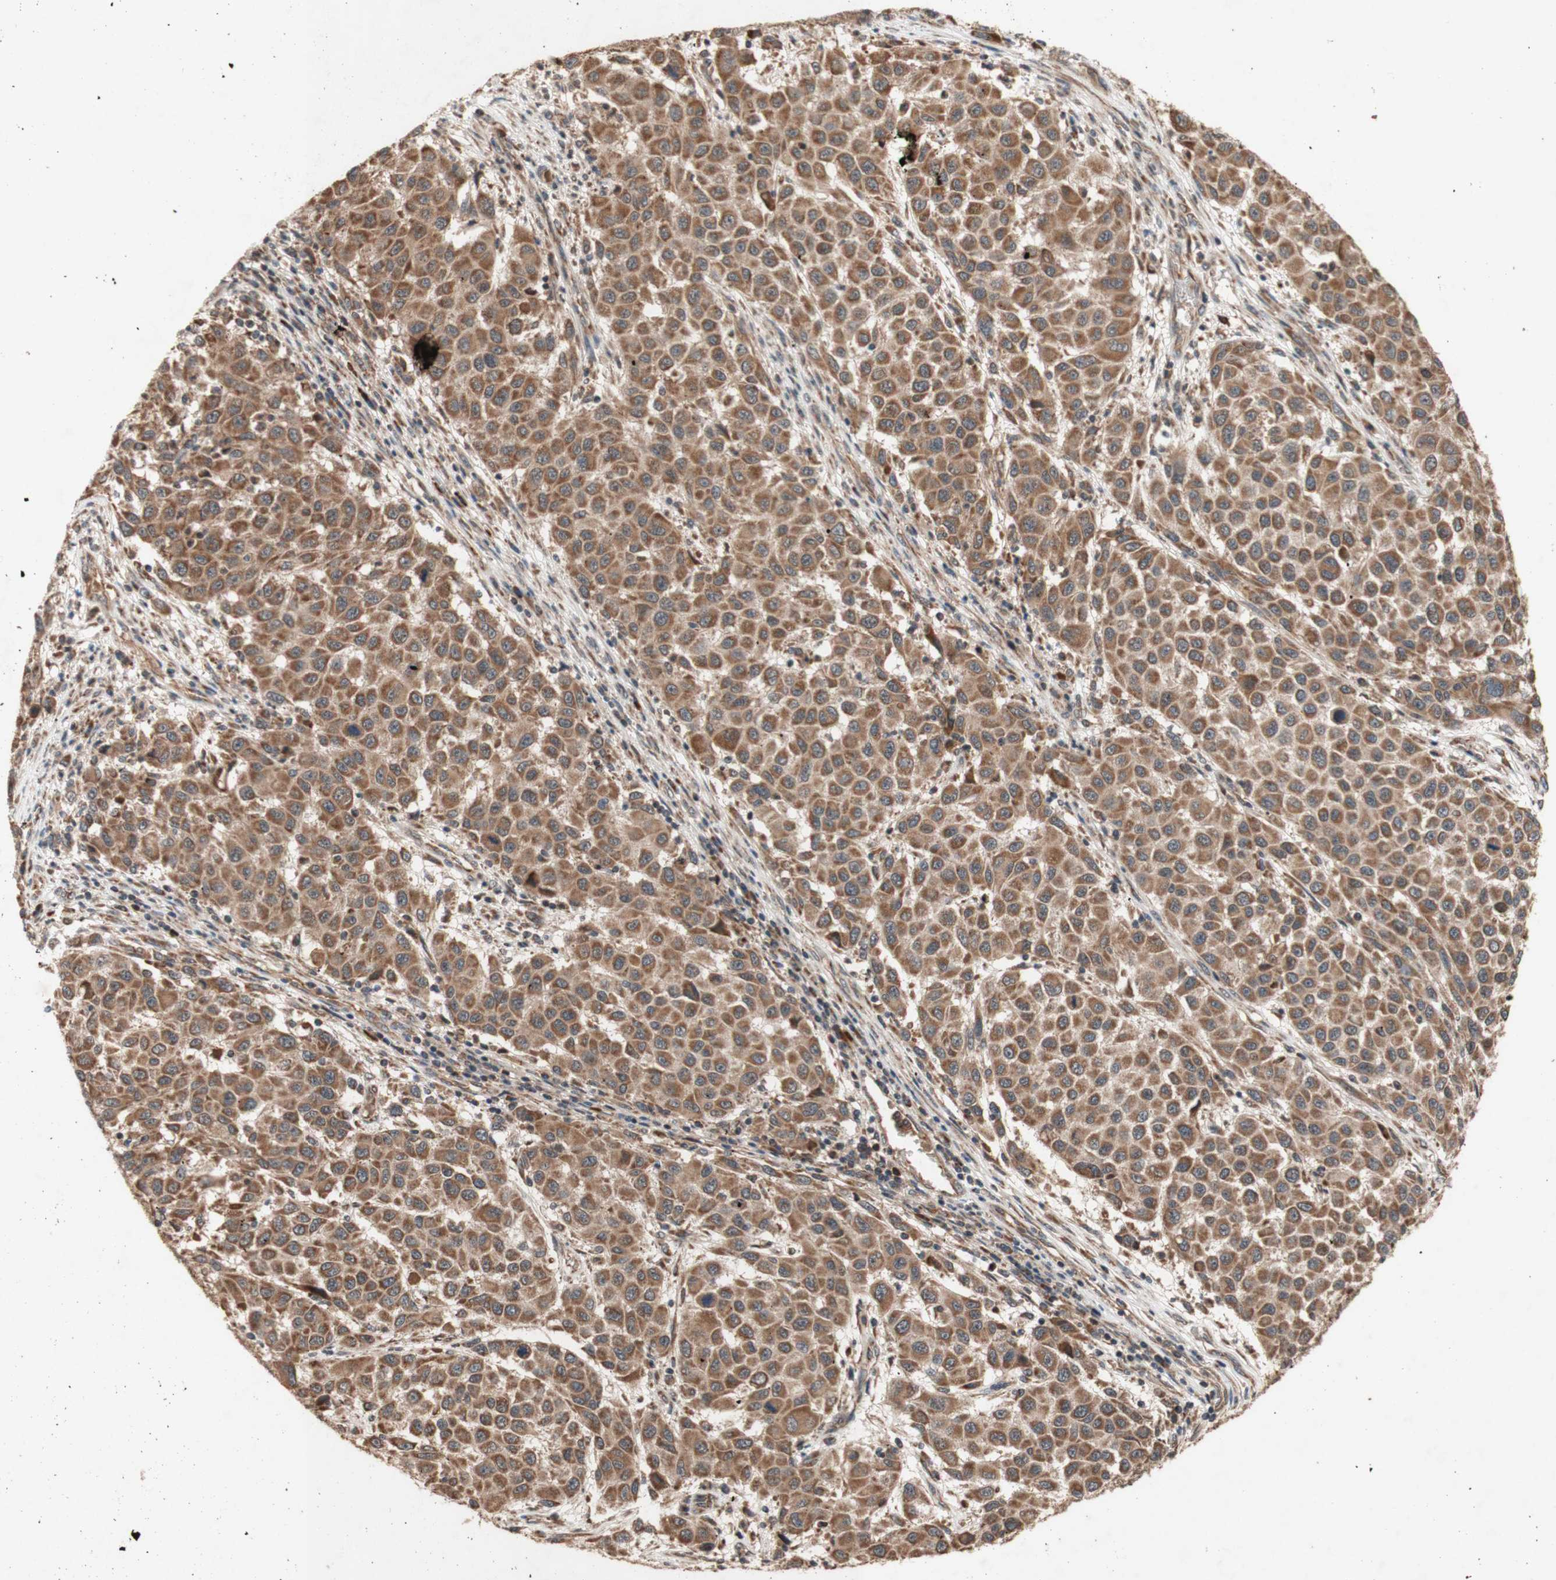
{"staining": {"intensity": "moderate", "quantity": ">75%", "location": "cytoplasmic/membranous"}, "tissue": "melanoma", "cell_type": "Tumor cells", "image_type": "cancer", "snomed": [{"axis": "morphology", "description": "Malignant melanoma, Metastatic site"}, {"axis": "topography", "description": "Lymph node"}], "caption": "Tumor cells exhibit medium levels of moderate cytoplasmic/membranous expression in approximately >75% of cells in melanoma.", "gene": "DDOST", "patient": {"sex": "male", "age": 61}}